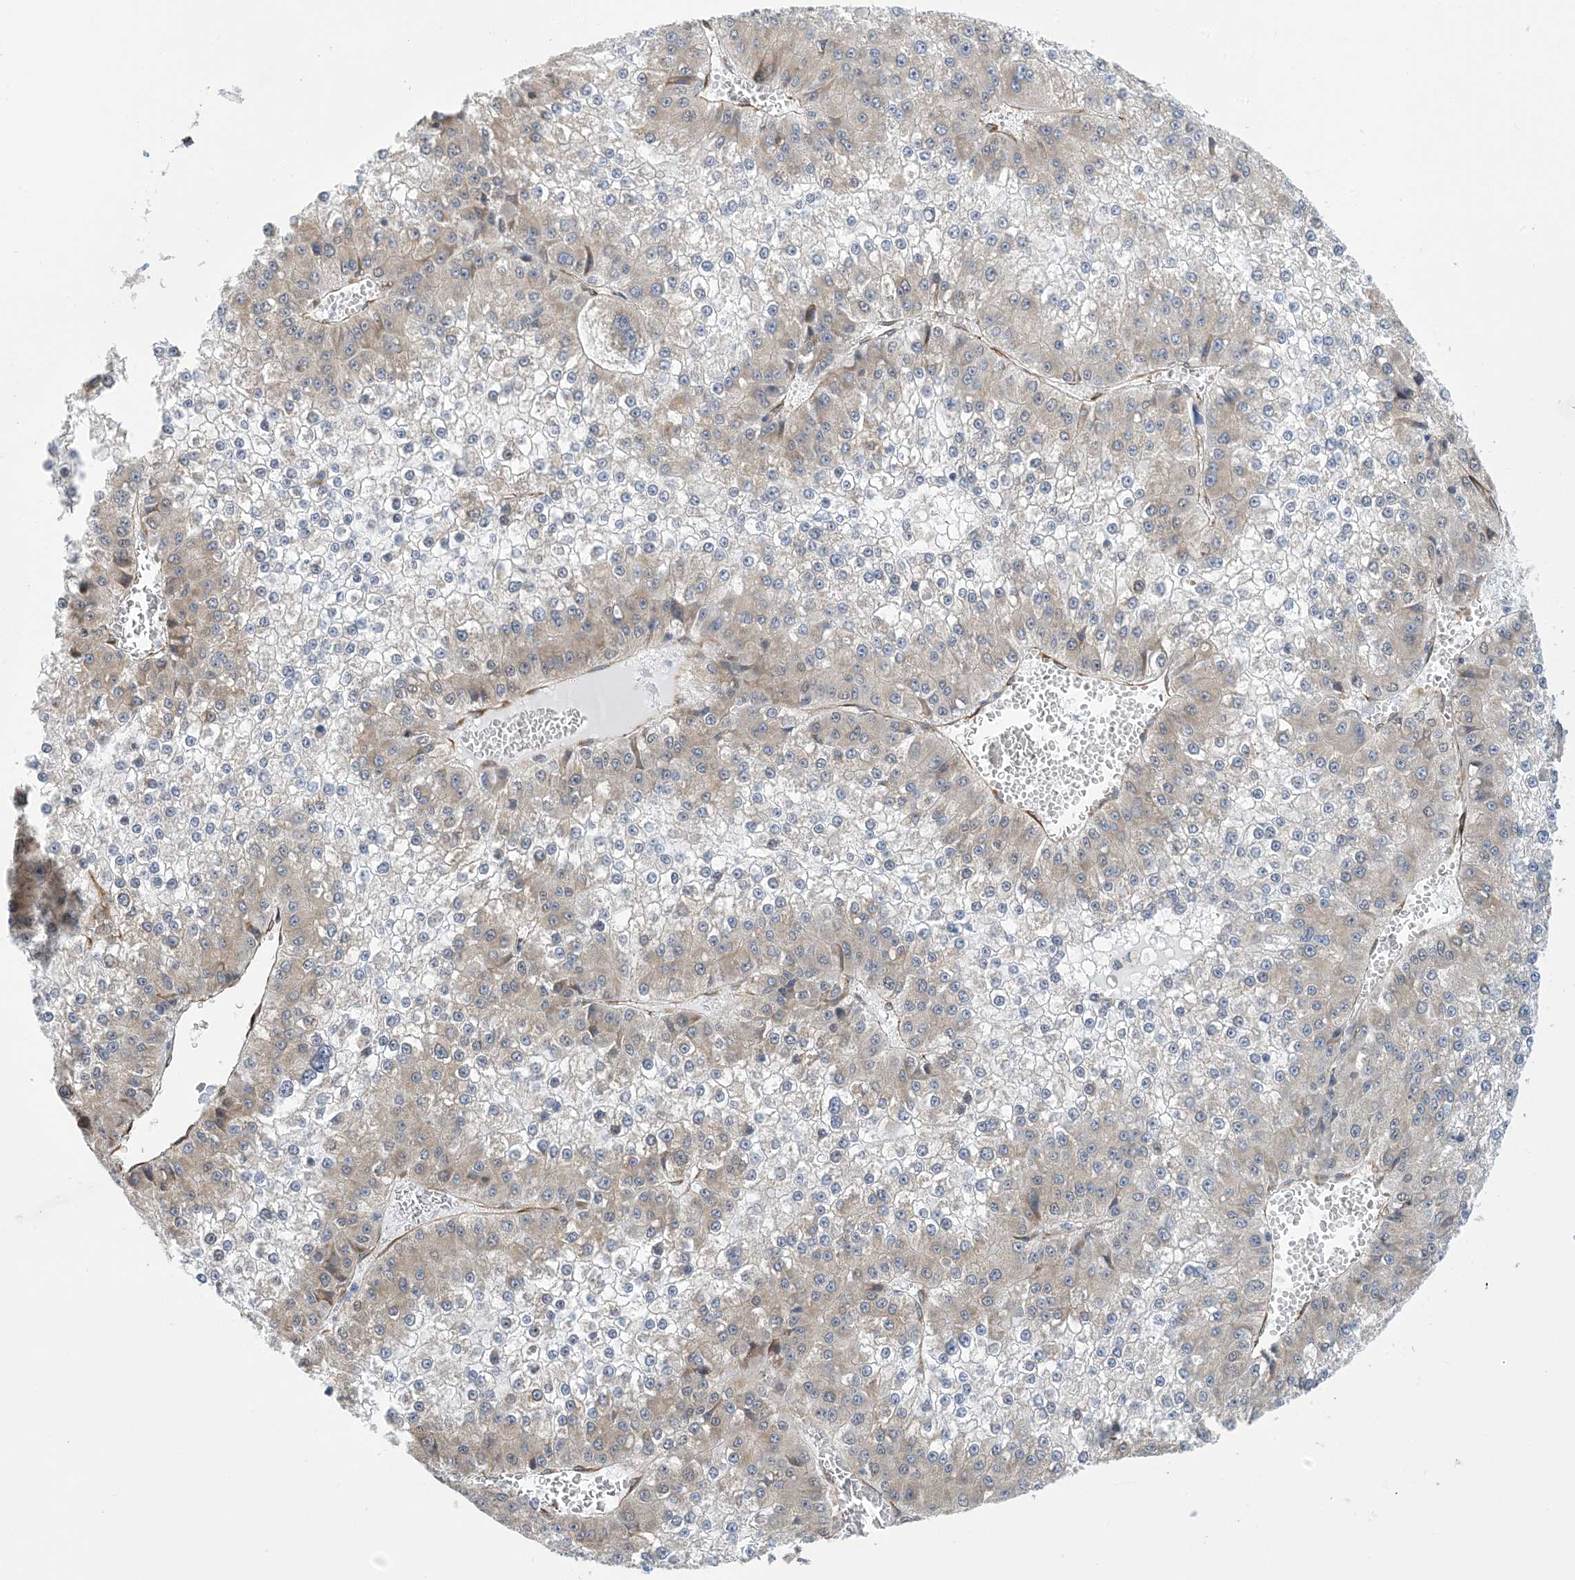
{"staining": {"intensity": "negative", "quantity": "none", "location": "none"}, "tissue": "liver cancer", "cell_type": "Tumor cells", "image_type": "cancer", "snomed": [{"axis": "morphology", "description": "Carcinoma, Hepatocellular, NOS"}, {"axis": "topography", "description": "Liver"}], "caption": "High magnification brightfield microscopy of liver cancer (hepatocellular carcinoma) stained with DAB (3,3'-diaminobenzidine) (brown) and counterstained with hematoxylin (blue): tumor cells show no significant positivity.", "gene": "CCDC14", "patient": {"sex": "female", "age": 73}}